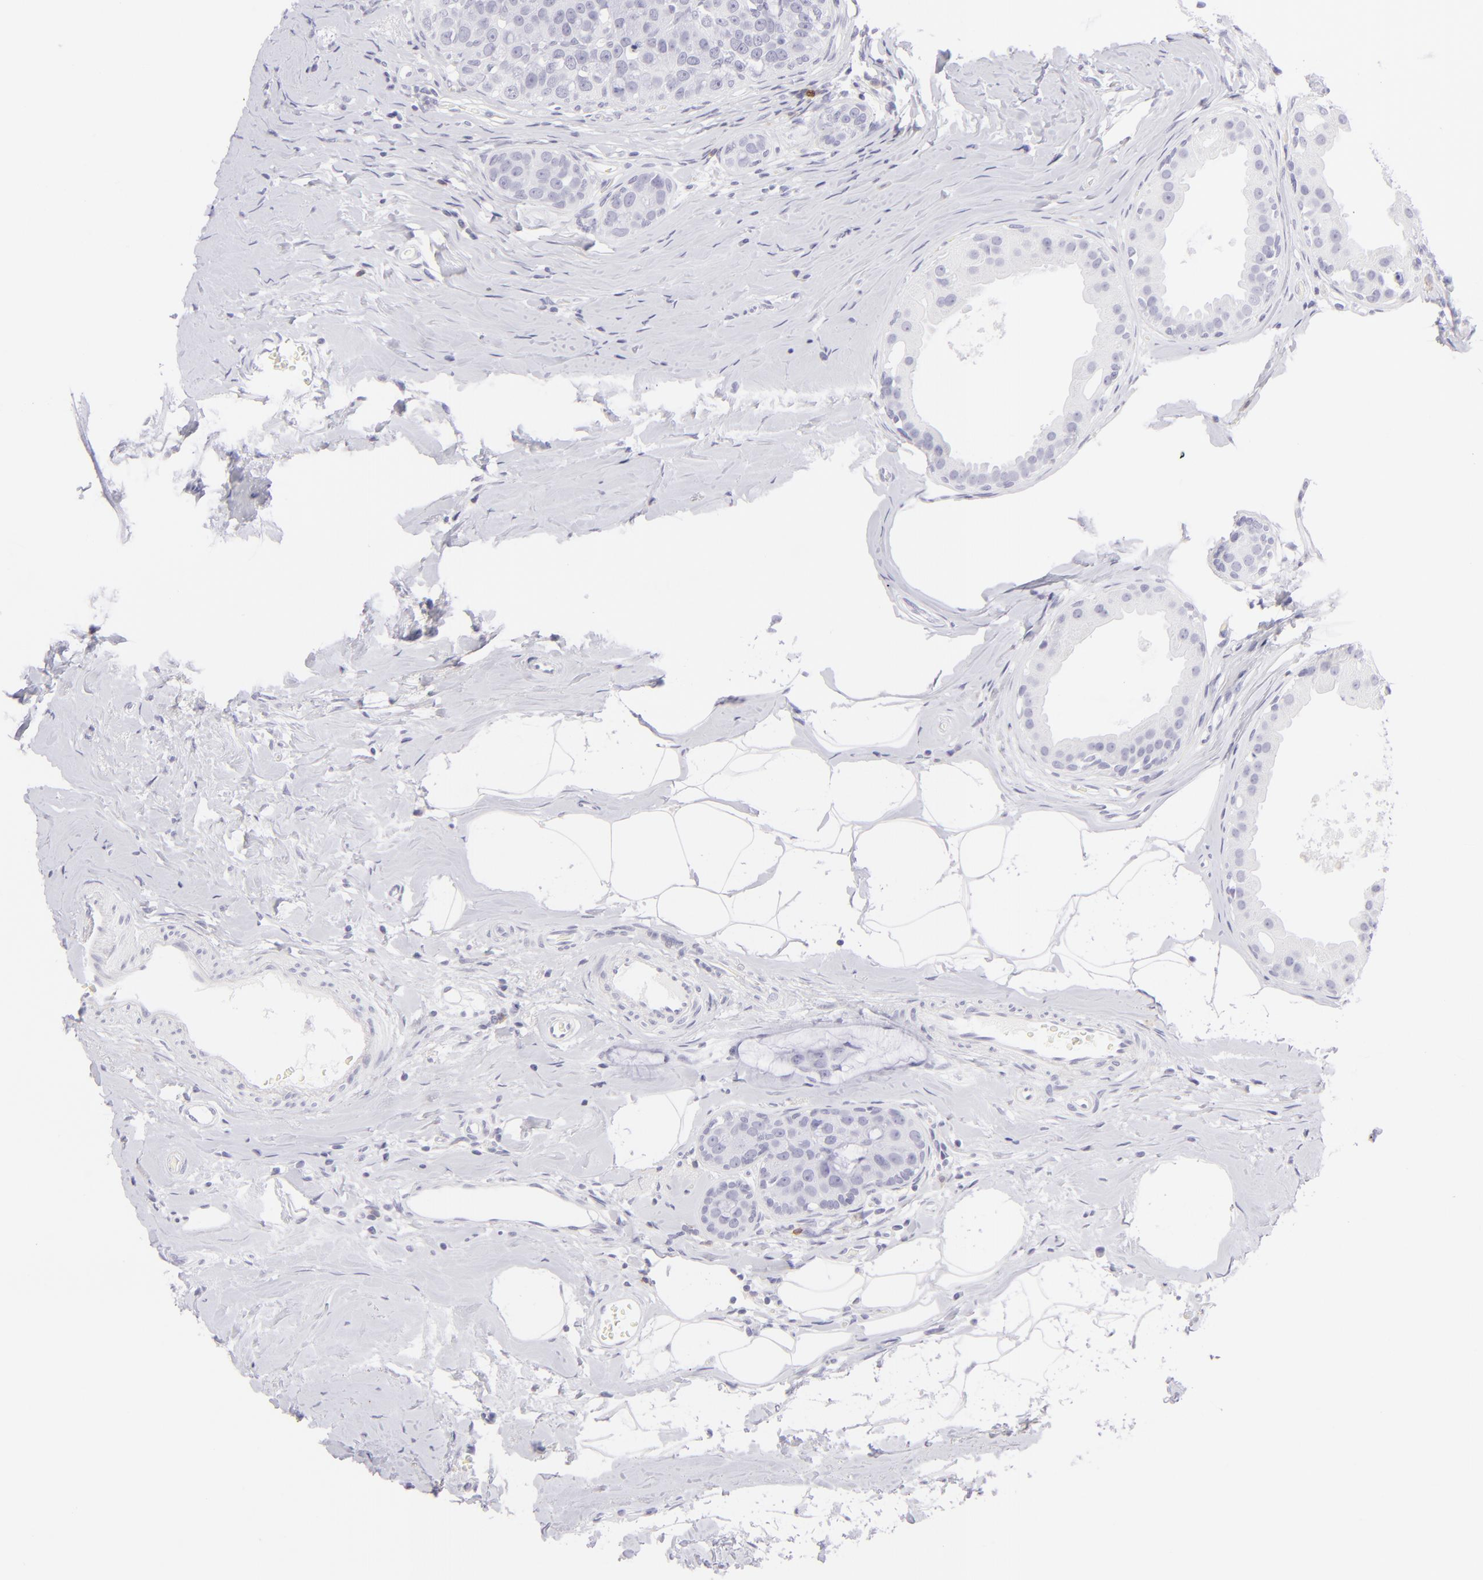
{"staining": {"intensity": "negative", "quantity": "none", "location": "none"}, "tissue": "breast cancer", "cell_type": "Tumor cells", "image_type": "cancer", "snomed": [{"axis": "morphology", "description": "Normal tissue, NOS"}, {"axis": "morphology", "description": "Duct carcinoma"}, {"axis": "topography", "description": "Breast"}], "caption": "The histopathology image displays no staining of tumor cells in breast infiltrating ductal carcinoma.", "gene": "FCER2", "patient": {"sex": "female", "age": 50}}